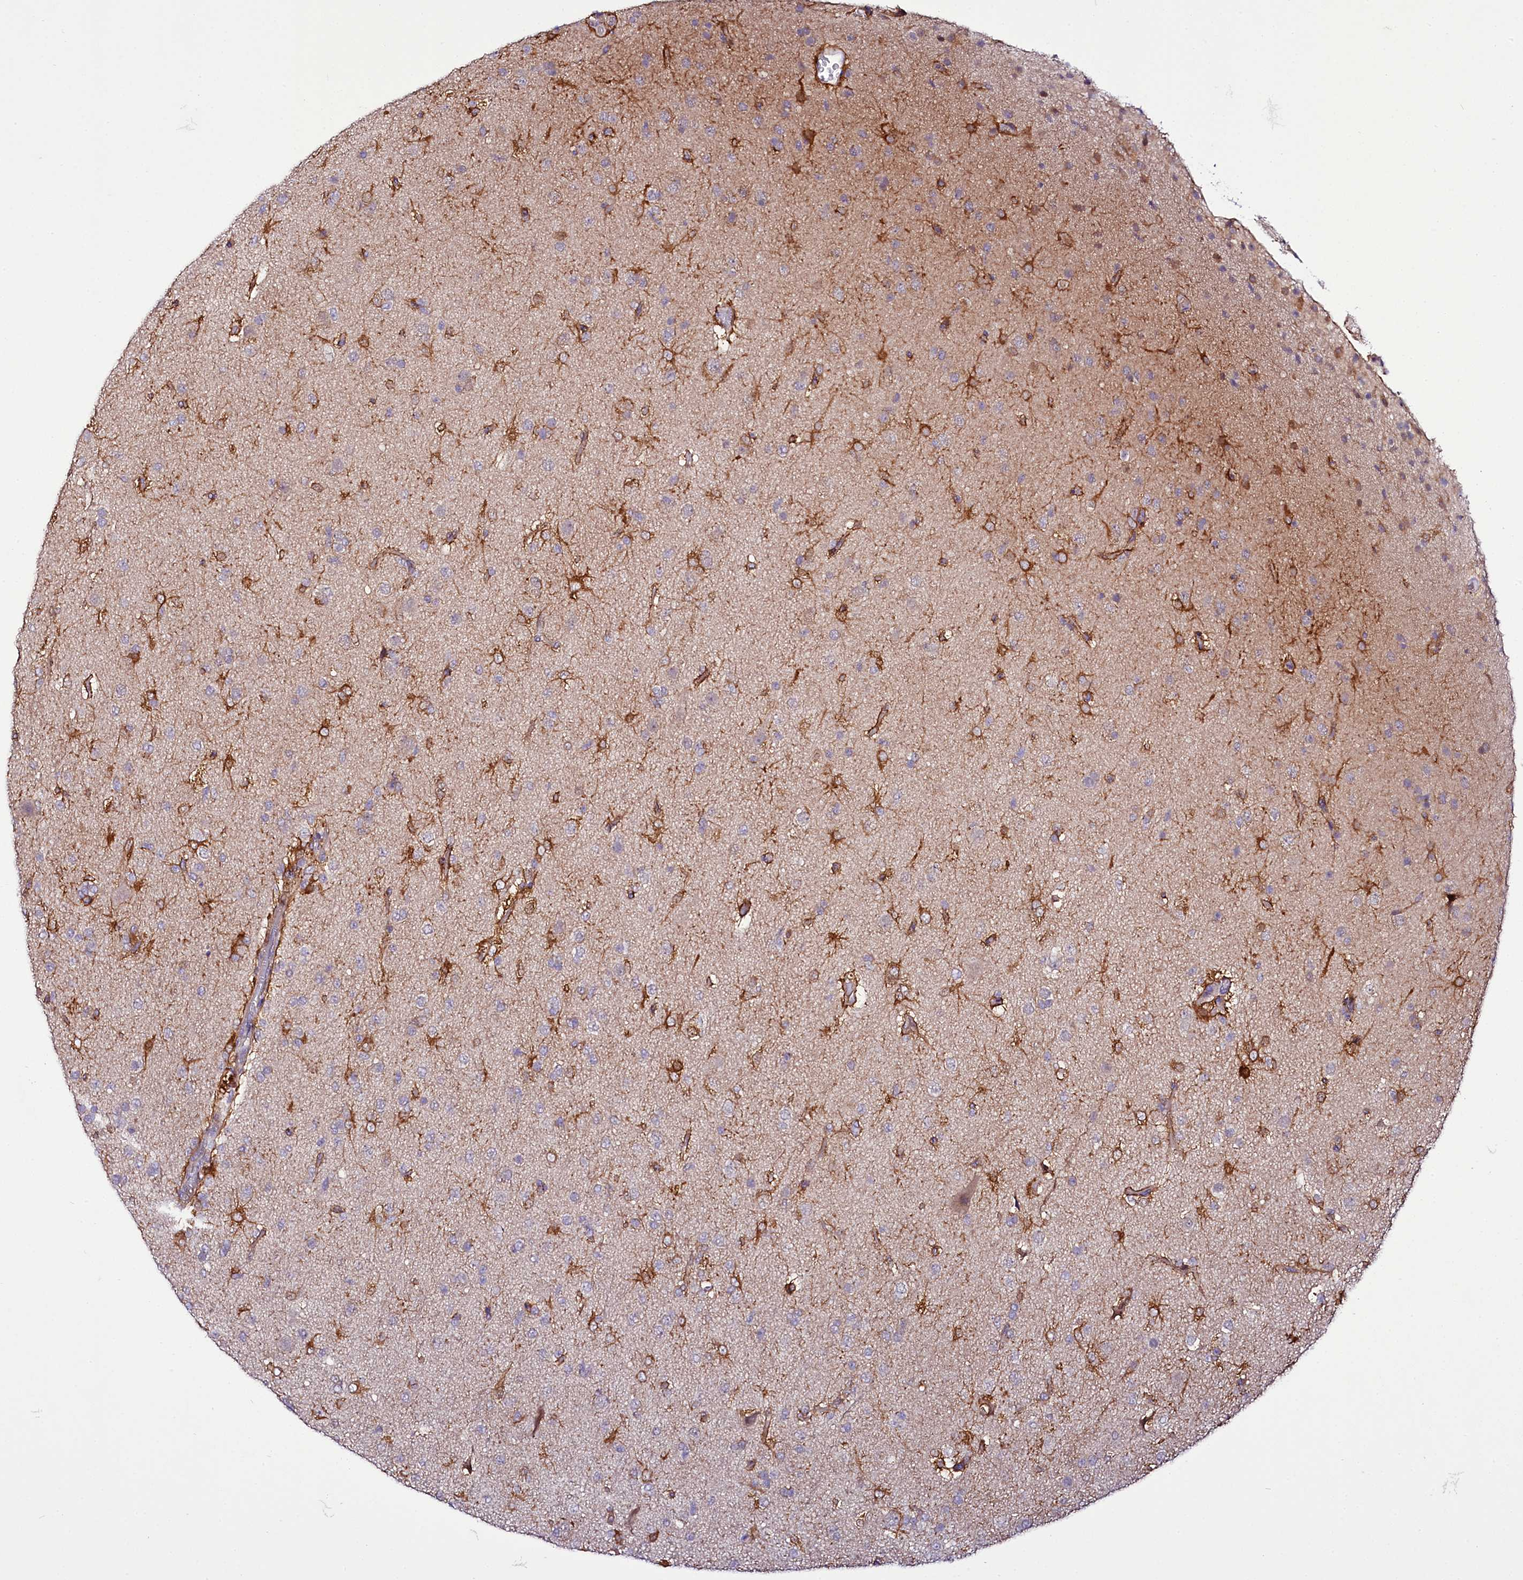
{"staining": {"intensity": "negative", "quantity": "none", "location": "none"}, "tissue": "glioma", "cell_type": "Tumor cells", "image_type": "cancer", "snomed": [{"axis": "morphology", "description": "Glioma, malignant, Low grade"}, {"axis": "topography", "description": "Brain"}], "caption": "Human glioma stained for a protein using IHC reveals no expression in tumor cells.", "gene": "ZC3H12C", "patient": {"sex": "male", "age": 65}}